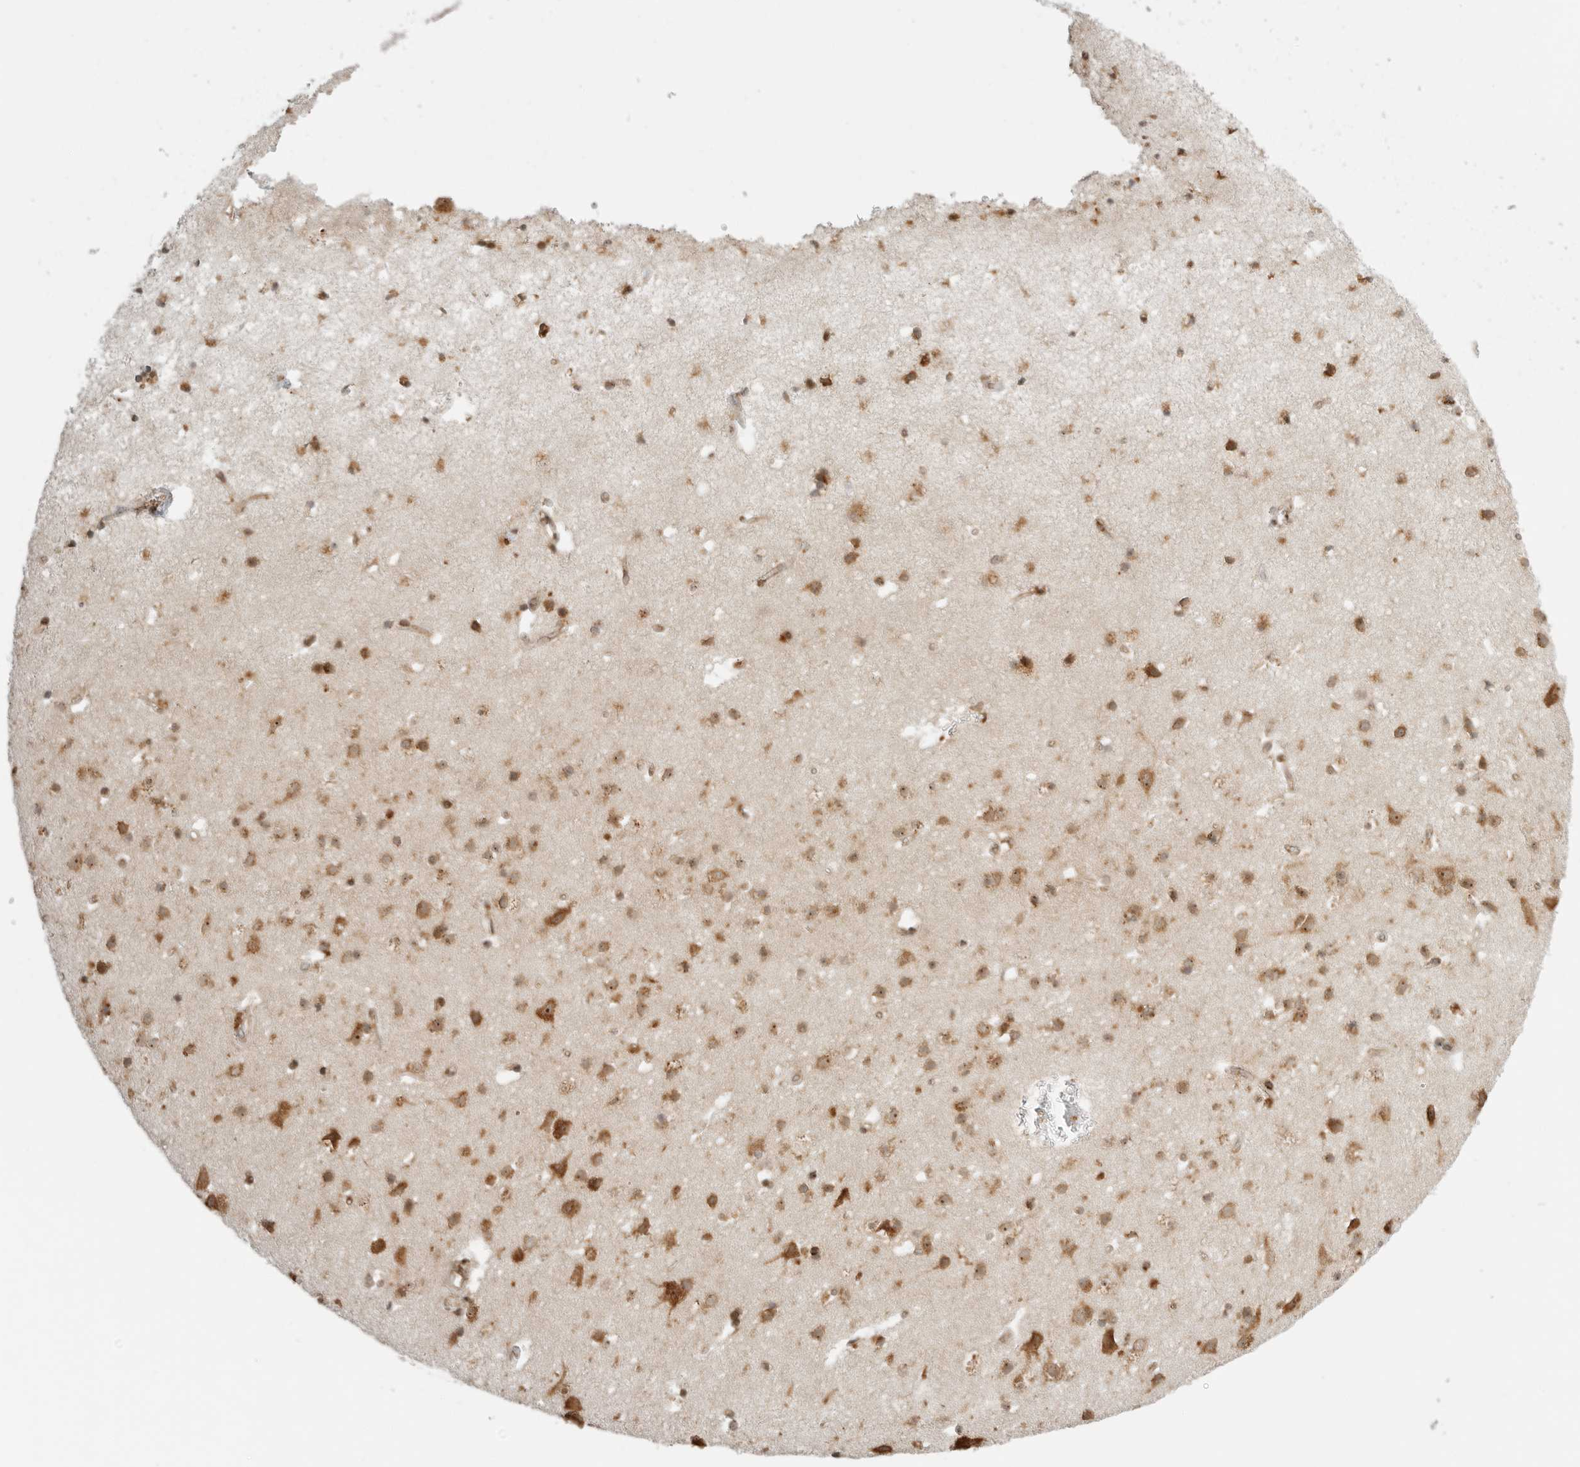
{"staining": {"intensity": "weak", "quantity": ">75%", "location": "cytoplasmic/membranous"}, "tissue": "cerebral cortex", "cell_type": "Endothelial cells", "image_type": "normal", "snomed": [{"axis": "morphology", "description": "Normal tissue, NOS"}, {"axis": "topography", "description": "Cerebral cortex"}], "caption": "Cerebral cortex stained with DAB IHC displays low levels of weak cytoplasmic/membranous positivity in approximately >75% of endothelial cells.", "gene": "IDUA", "patient": {"sex": "male", "age": 54}}